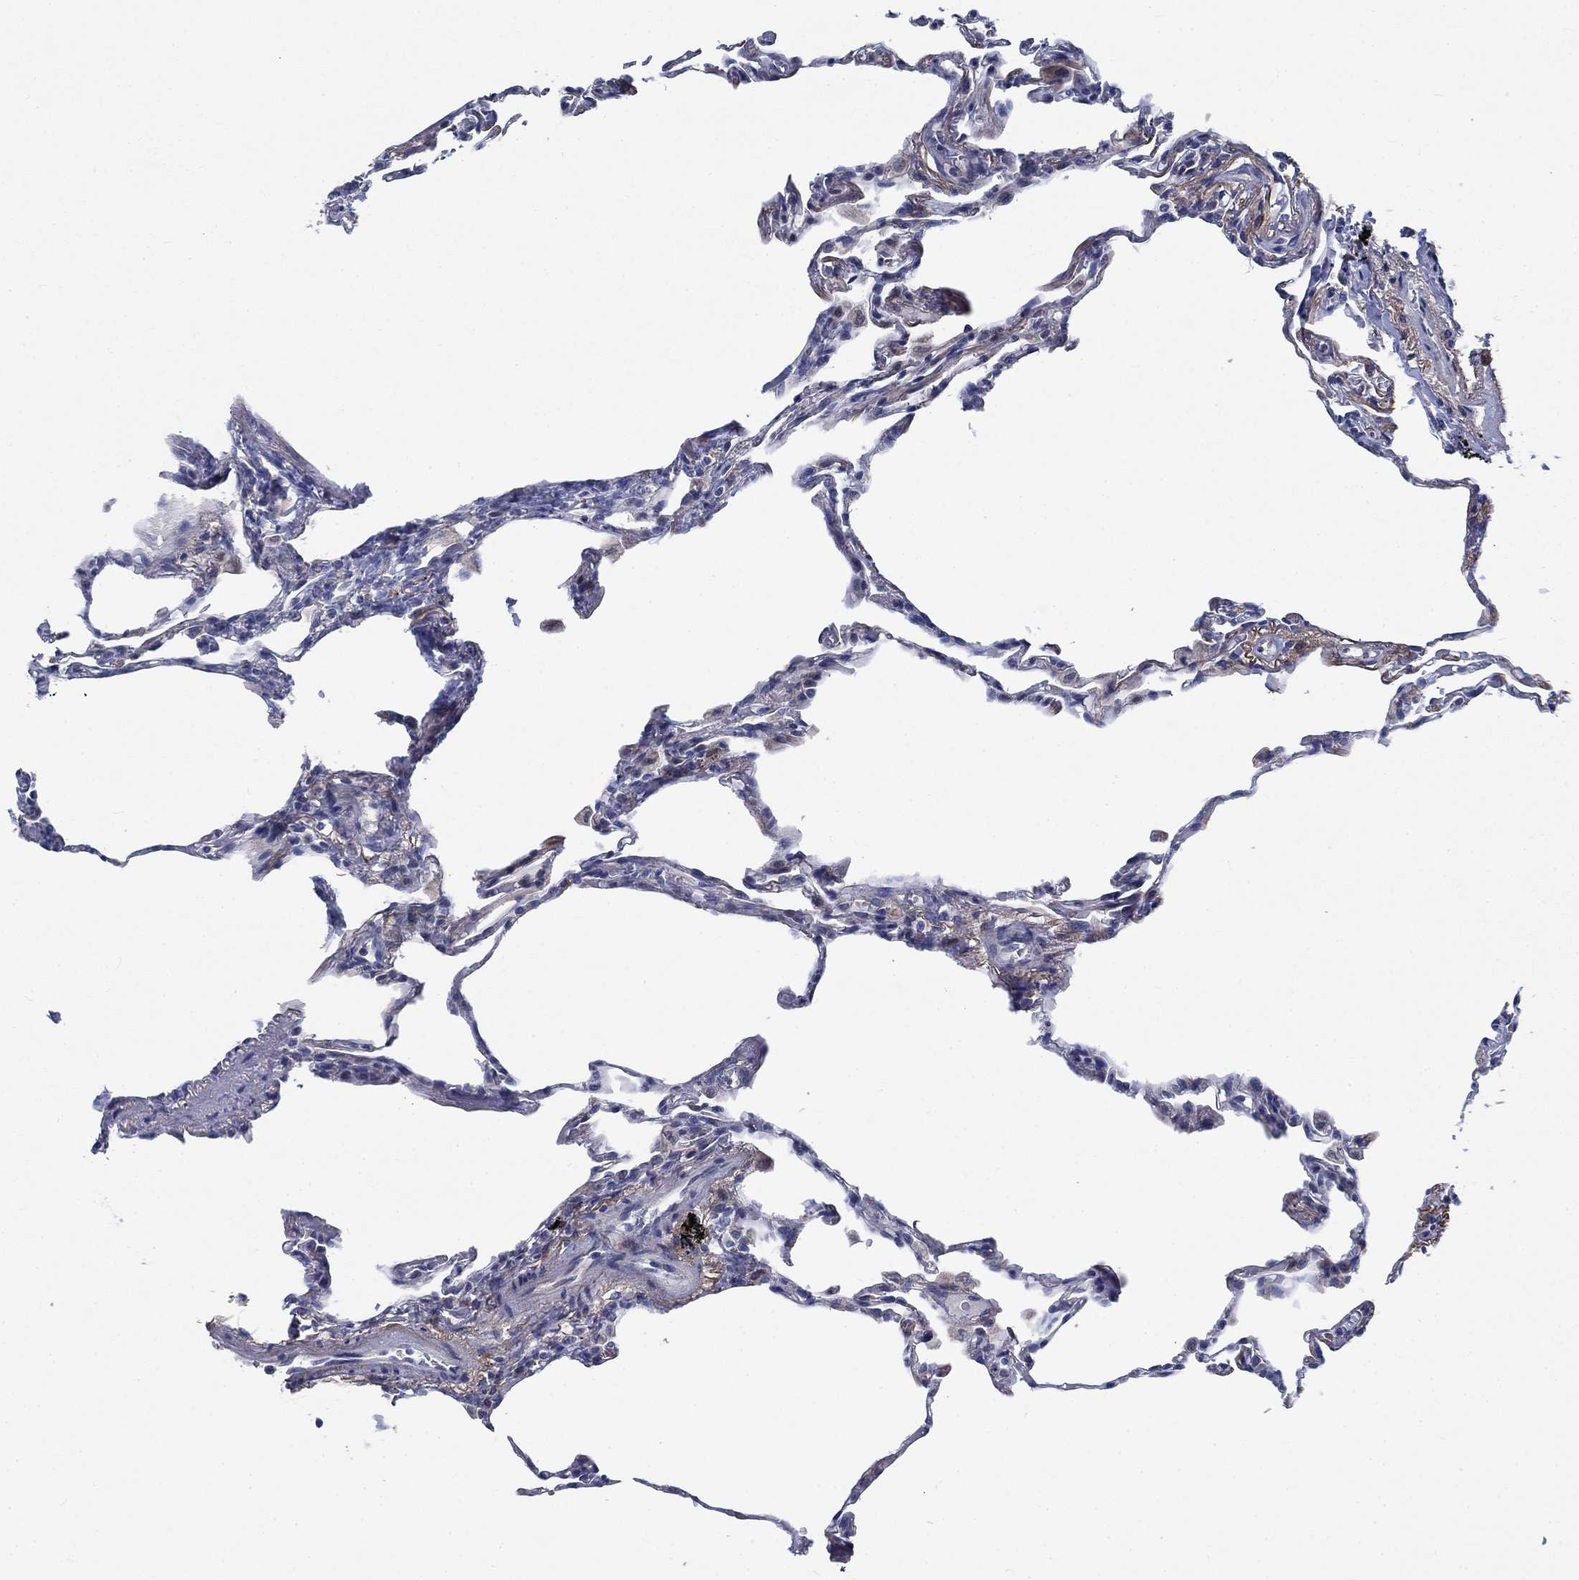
{"staining": {"intensity": "negative", "quantity": "none", "location": "none"}, "tissue": "lung", "cell_type": "Alveolar cells", "image_type": "normal", "snomed": [{"axis": "morphology", "description": "Normal tissue, NOS"}, {"axis": "topography", "description": "Lung"}], "caption": "IHC photomicrograph of benign human lung stained for a protein (brown), which exhibits no expression in alveolar cells. Brightfield microscopy of IHC stained with DAB (brown) and hematoxylin (blue), captured at high magnification.", "gene": "MMP24", "patient": {"sex": "female", "age": 57}}